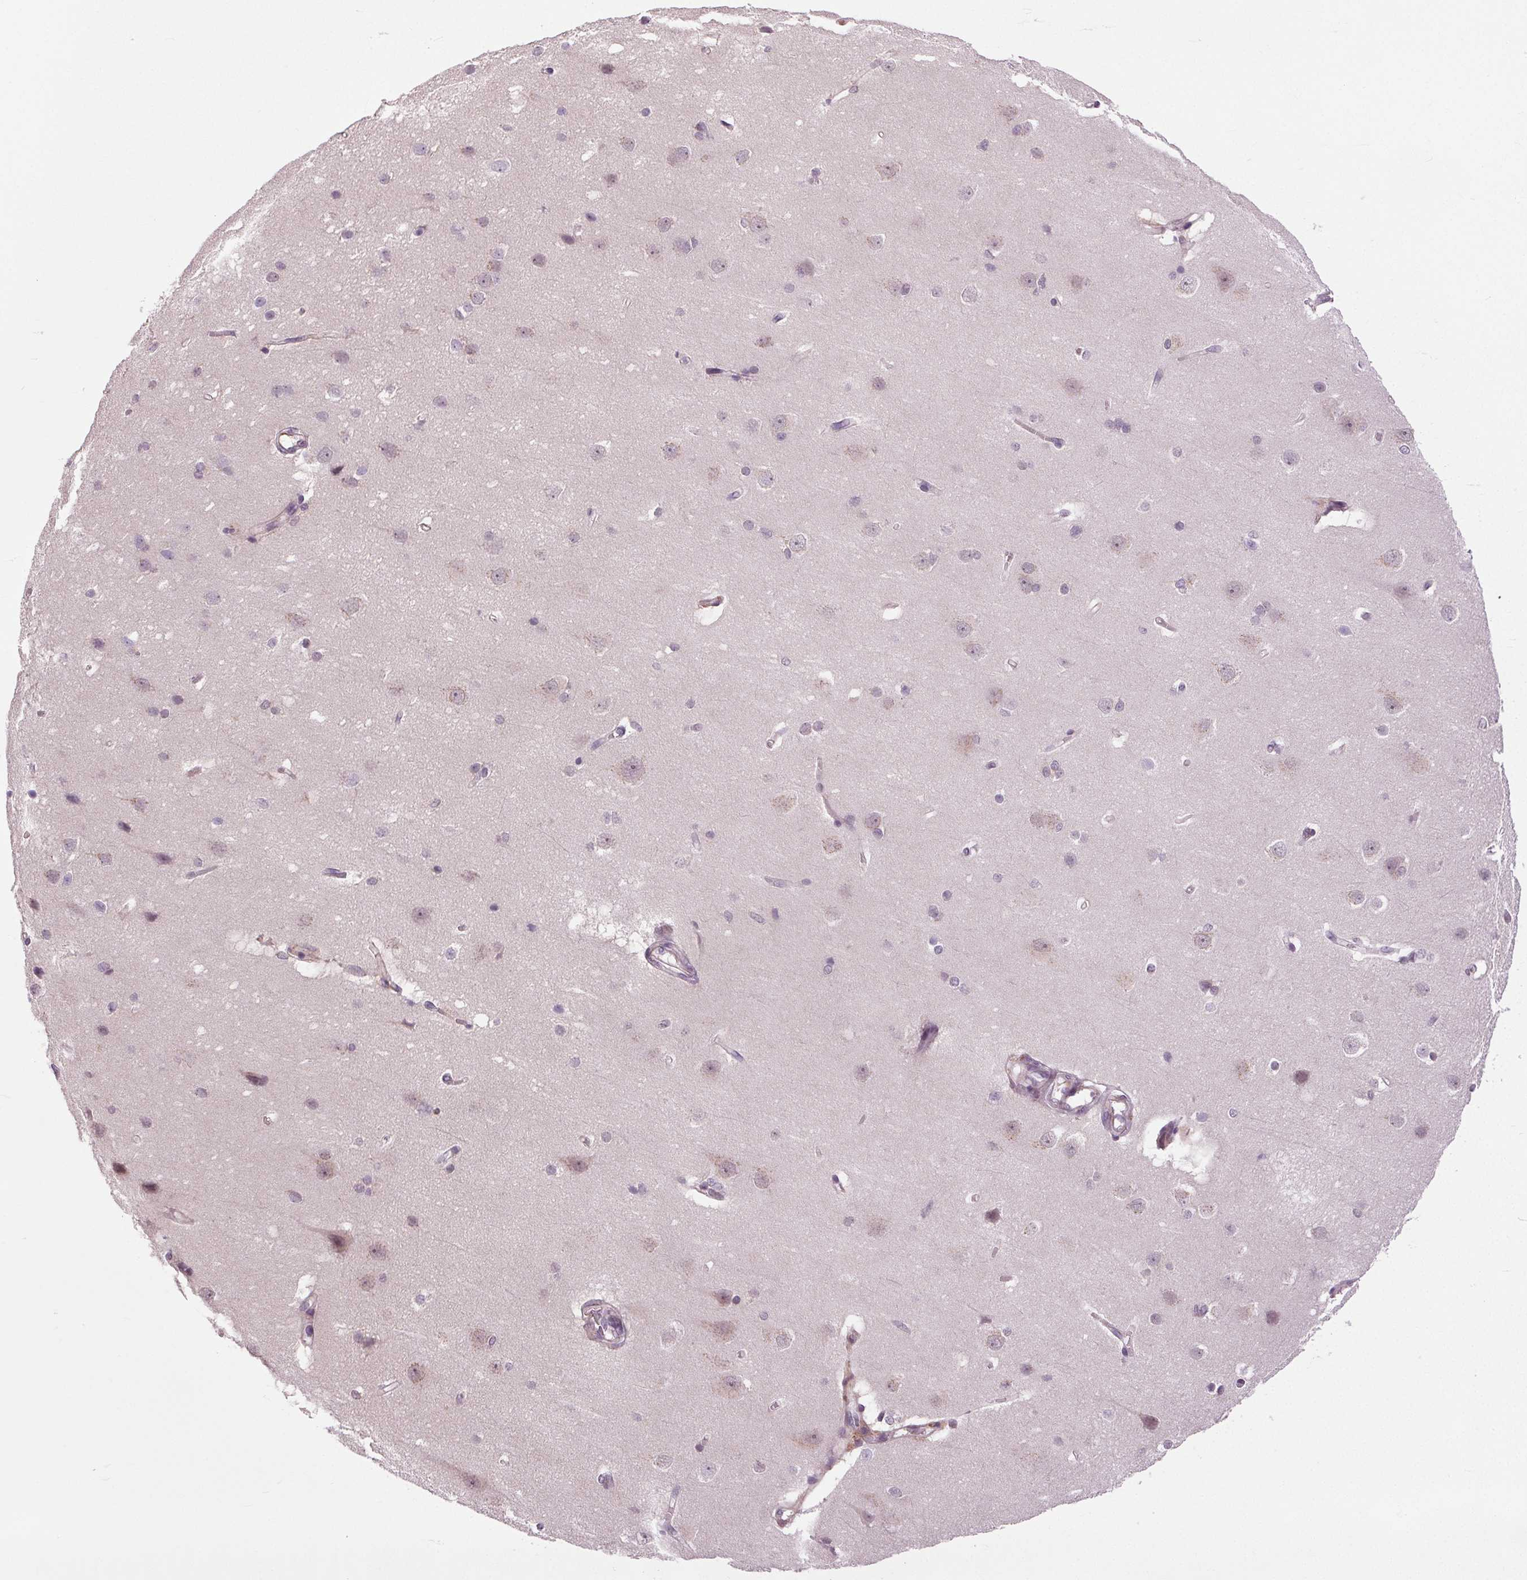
{"staining": {"intensity": "negative", "quantity": "none", "location": "none"}, "tissue": "cerebral cortex", "cell_type": "Endothelial cells", "image_type": "normal", "snomed": [{"axis": "morphology", "description": "Normal tissue, NOS"}, {"axis": "topography", "description": "Cerebral cortex"}], "caption": "High power microscopy micrograph of an immunohistochemistry (IHC) histopathology image of unremarkable cerebral cortex, revealing no significant expression in endothelial cells.", "gene": "BSDC1", "patient": {"sex": "male", "age": 37}}